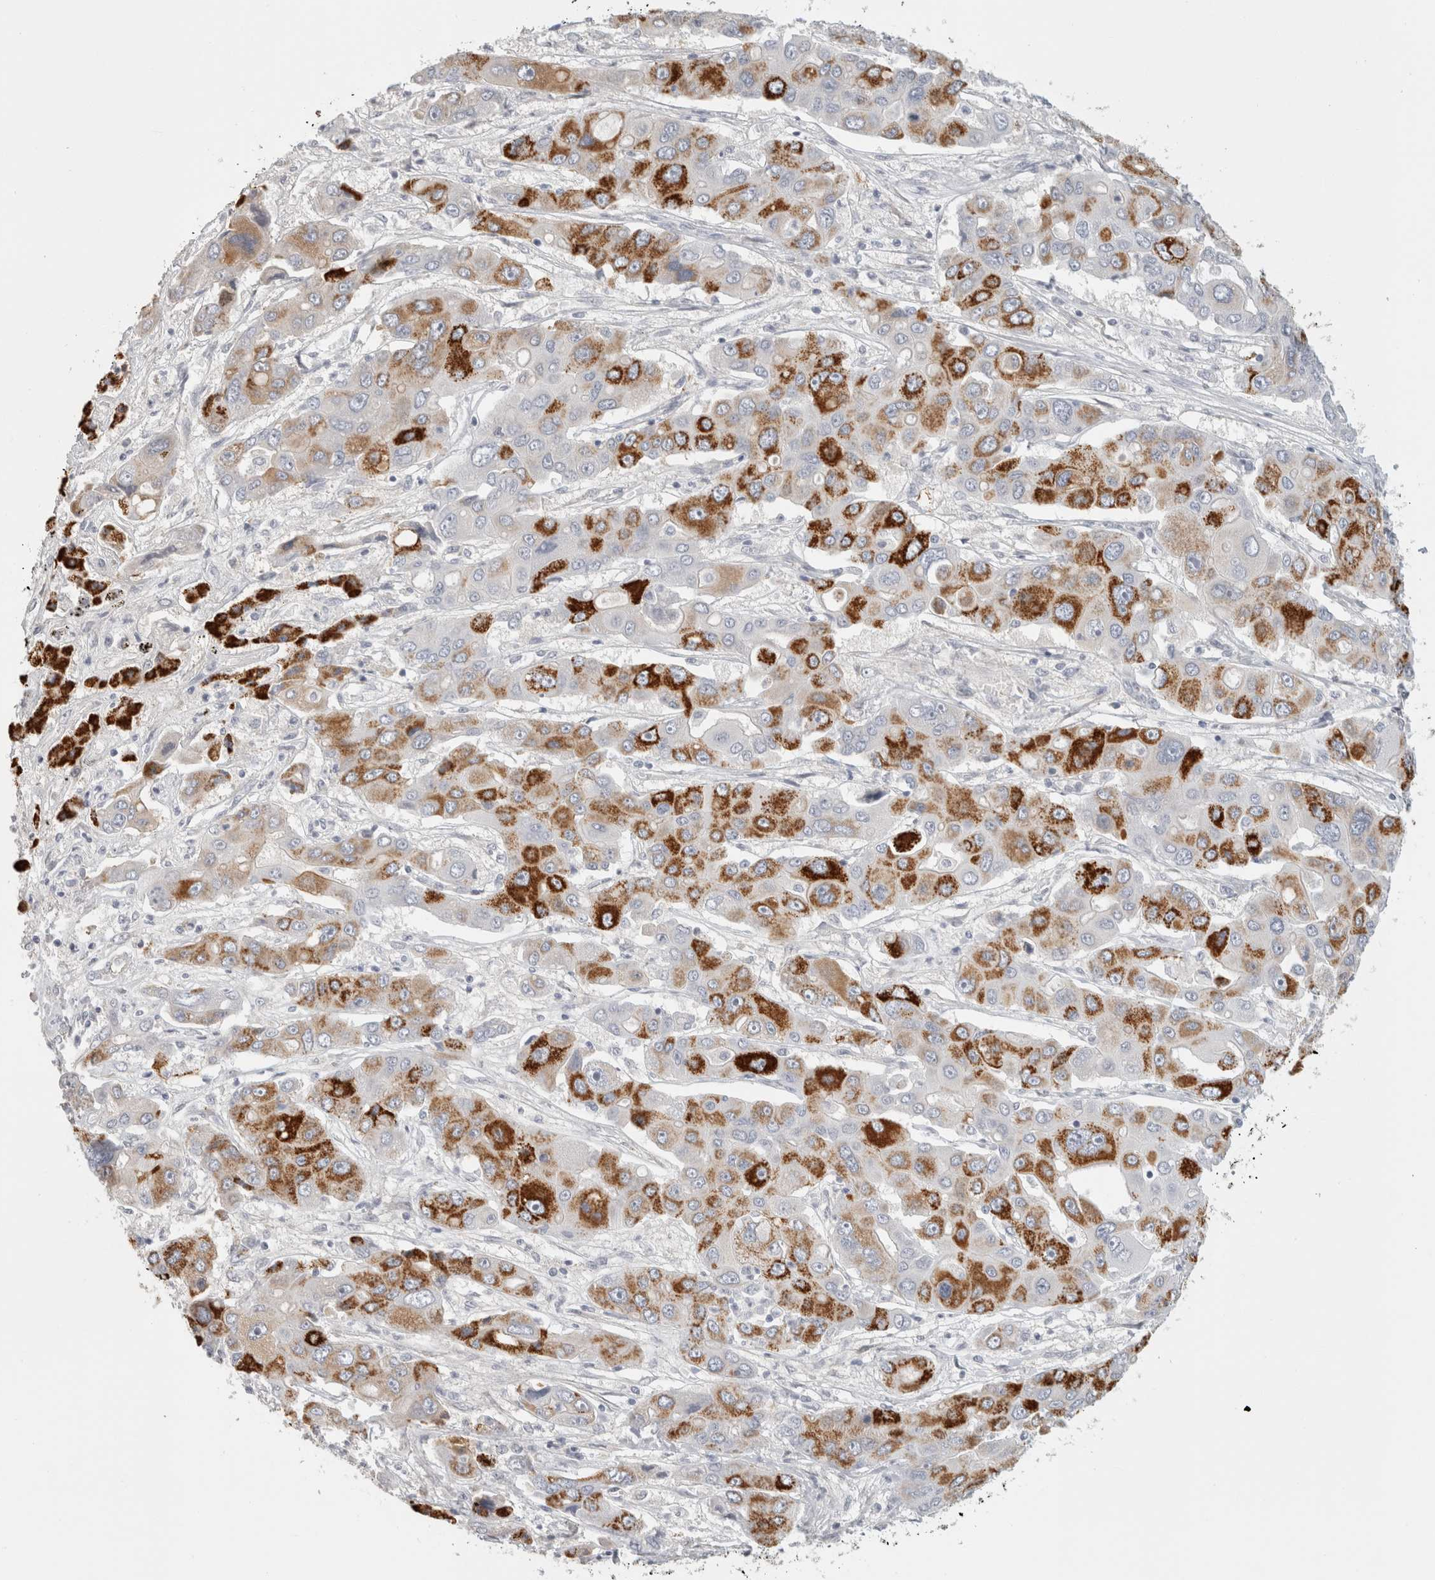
{"staining": {"intensity": "strong", "quantity": "25%-75%", "location": "cytoplasmic/membranous"}, "tissue": "liver cancer", "cell_type": "Tumor cells", "image_type": "cancer", "snomed": [{"axis": "morphology", "description": "Cholangiocarcinoma"}, {"axis": "topography", "description": "Liver"}], "caption": "Cholangiocarcinoma (liver) was stained to show a protein in brown. There is high levels of strong cytoplasmic/membranous positivity in approximately 25%-75% of tumor cells.", "gene": "FBLIM1", "patient": {"sex": "male", "age": 67}}